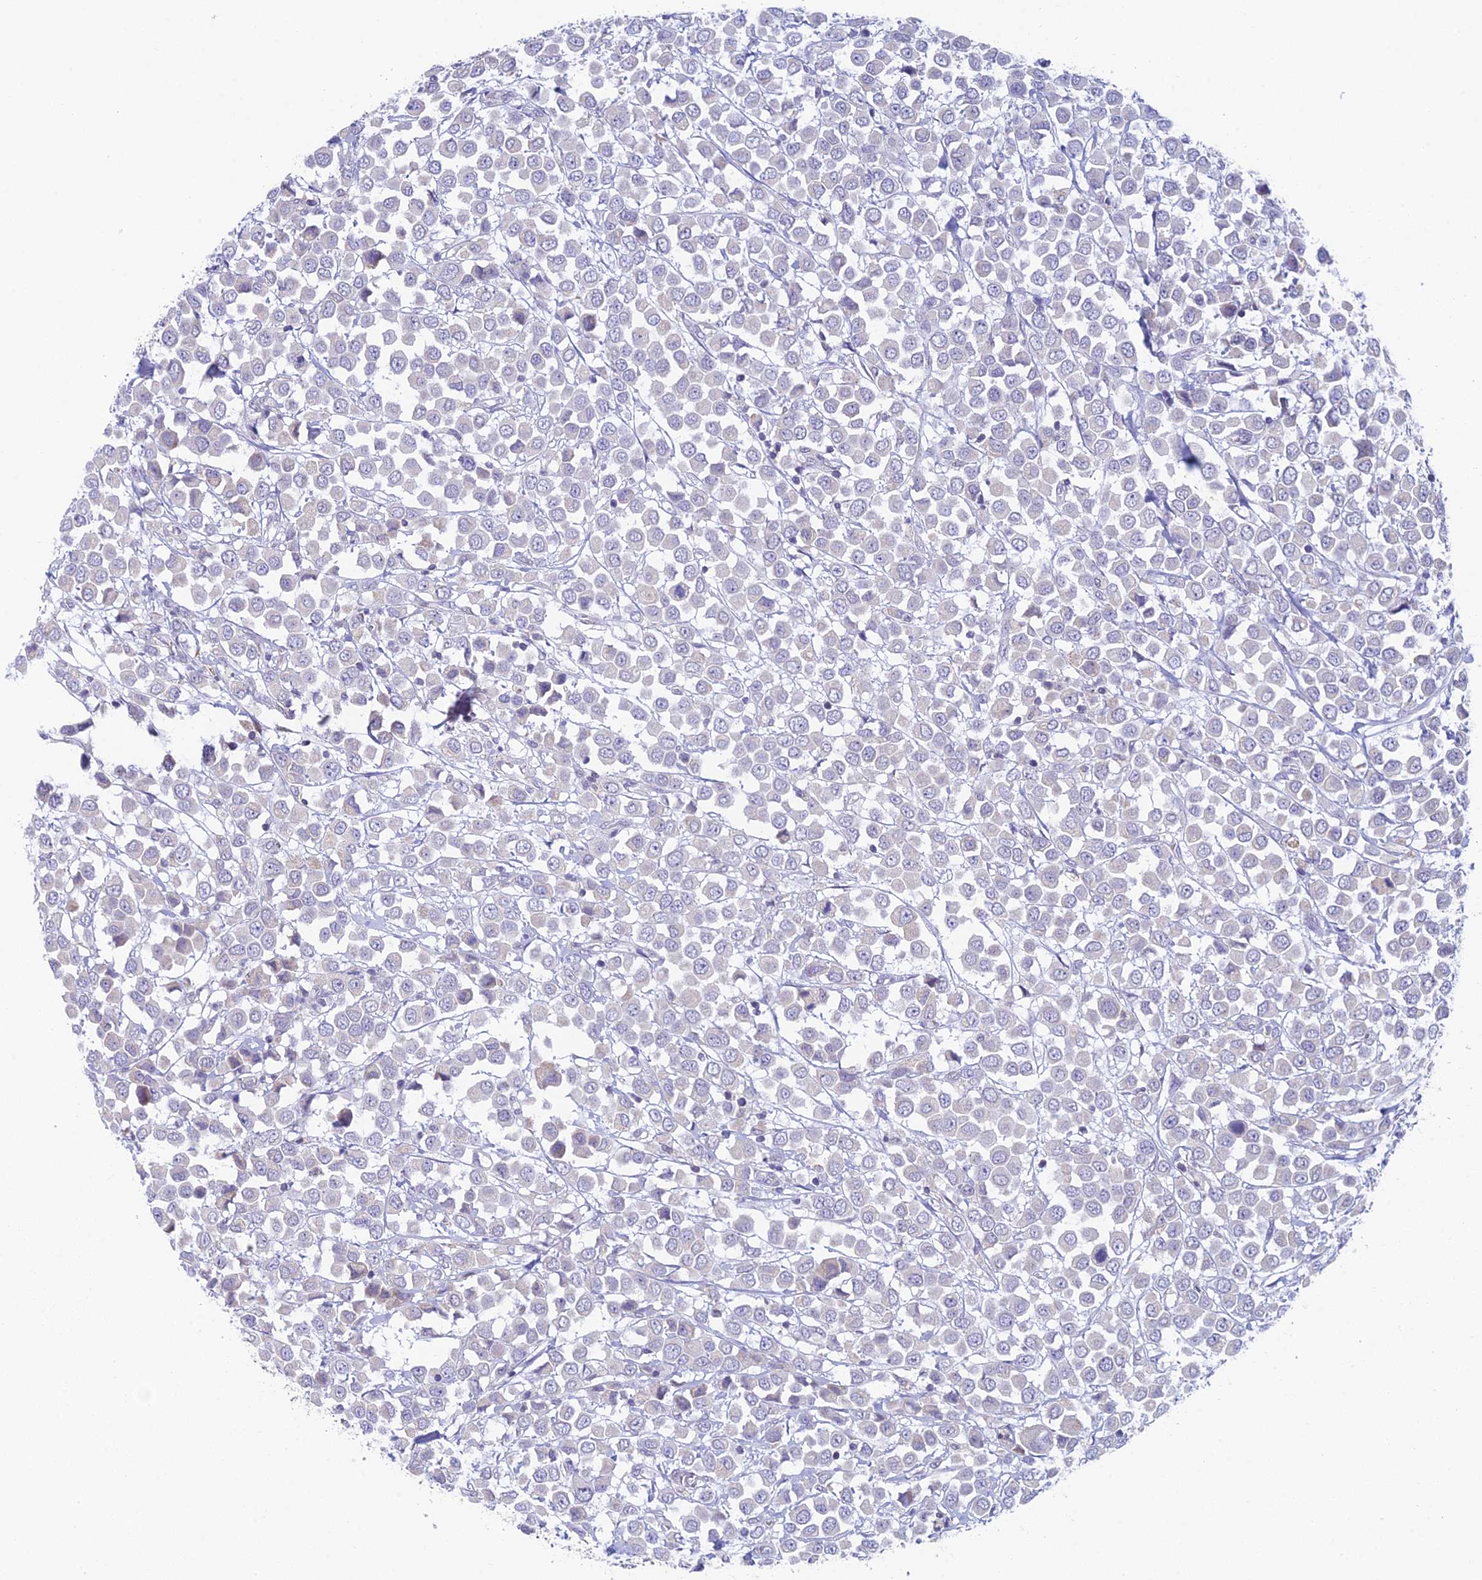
{"staining": {"intensity": "negative", "quantity": "none", "location": "none"}, "tissue": "breast cancer", "cell_type": "Tumor cells", "image_type": "cancer", "snomed": [{"axis": "morphology", "description": "Duct carcinoma"}, {"axis": "topography", "description": "Breast"}], "caption": "Breast cancer was stained to show a protein in brown. There is no significant expression in tumor cells.", "gene": "REXO5", "patient": {"sex": "female", "age": 61}}